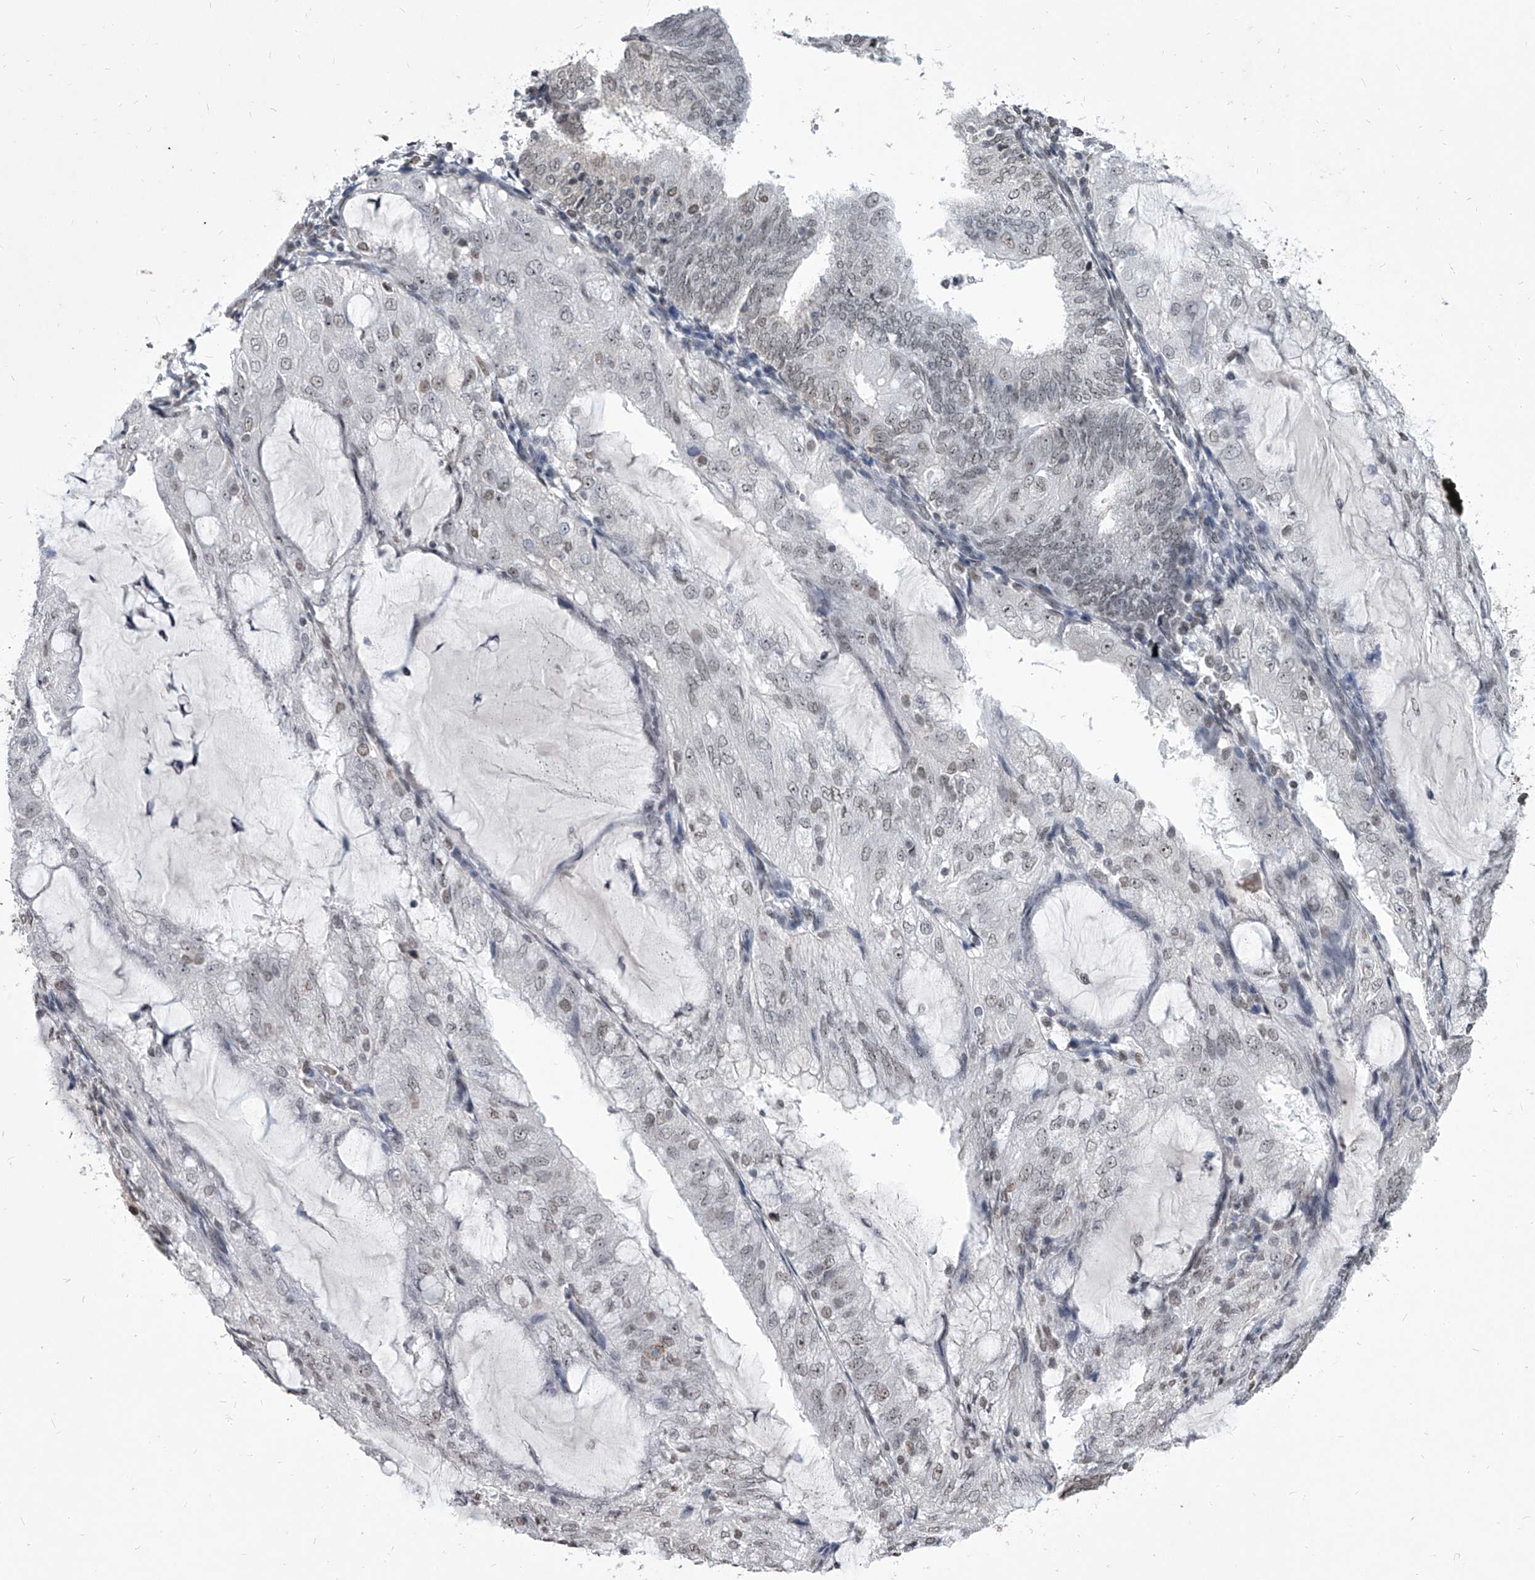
{"staining": {"intensity": "negative", "quantity": "none", "location": "none"}, "tissue": "endometrial cancer", "cell_type": "Tumor cells", "image_type": "cancer", "snomed": [{"axis": "morphology", "description": "Adenocarcinoma, NOS"}, {"axis": "topography", "description": "Endometrium"}], "caption": "Protein analysis of adenocarcinoma (endometrial) demonstrates no significant staining in tumor cells.", "gene": "PPIL4", "patient": {"sex": "female", "age": 81}}